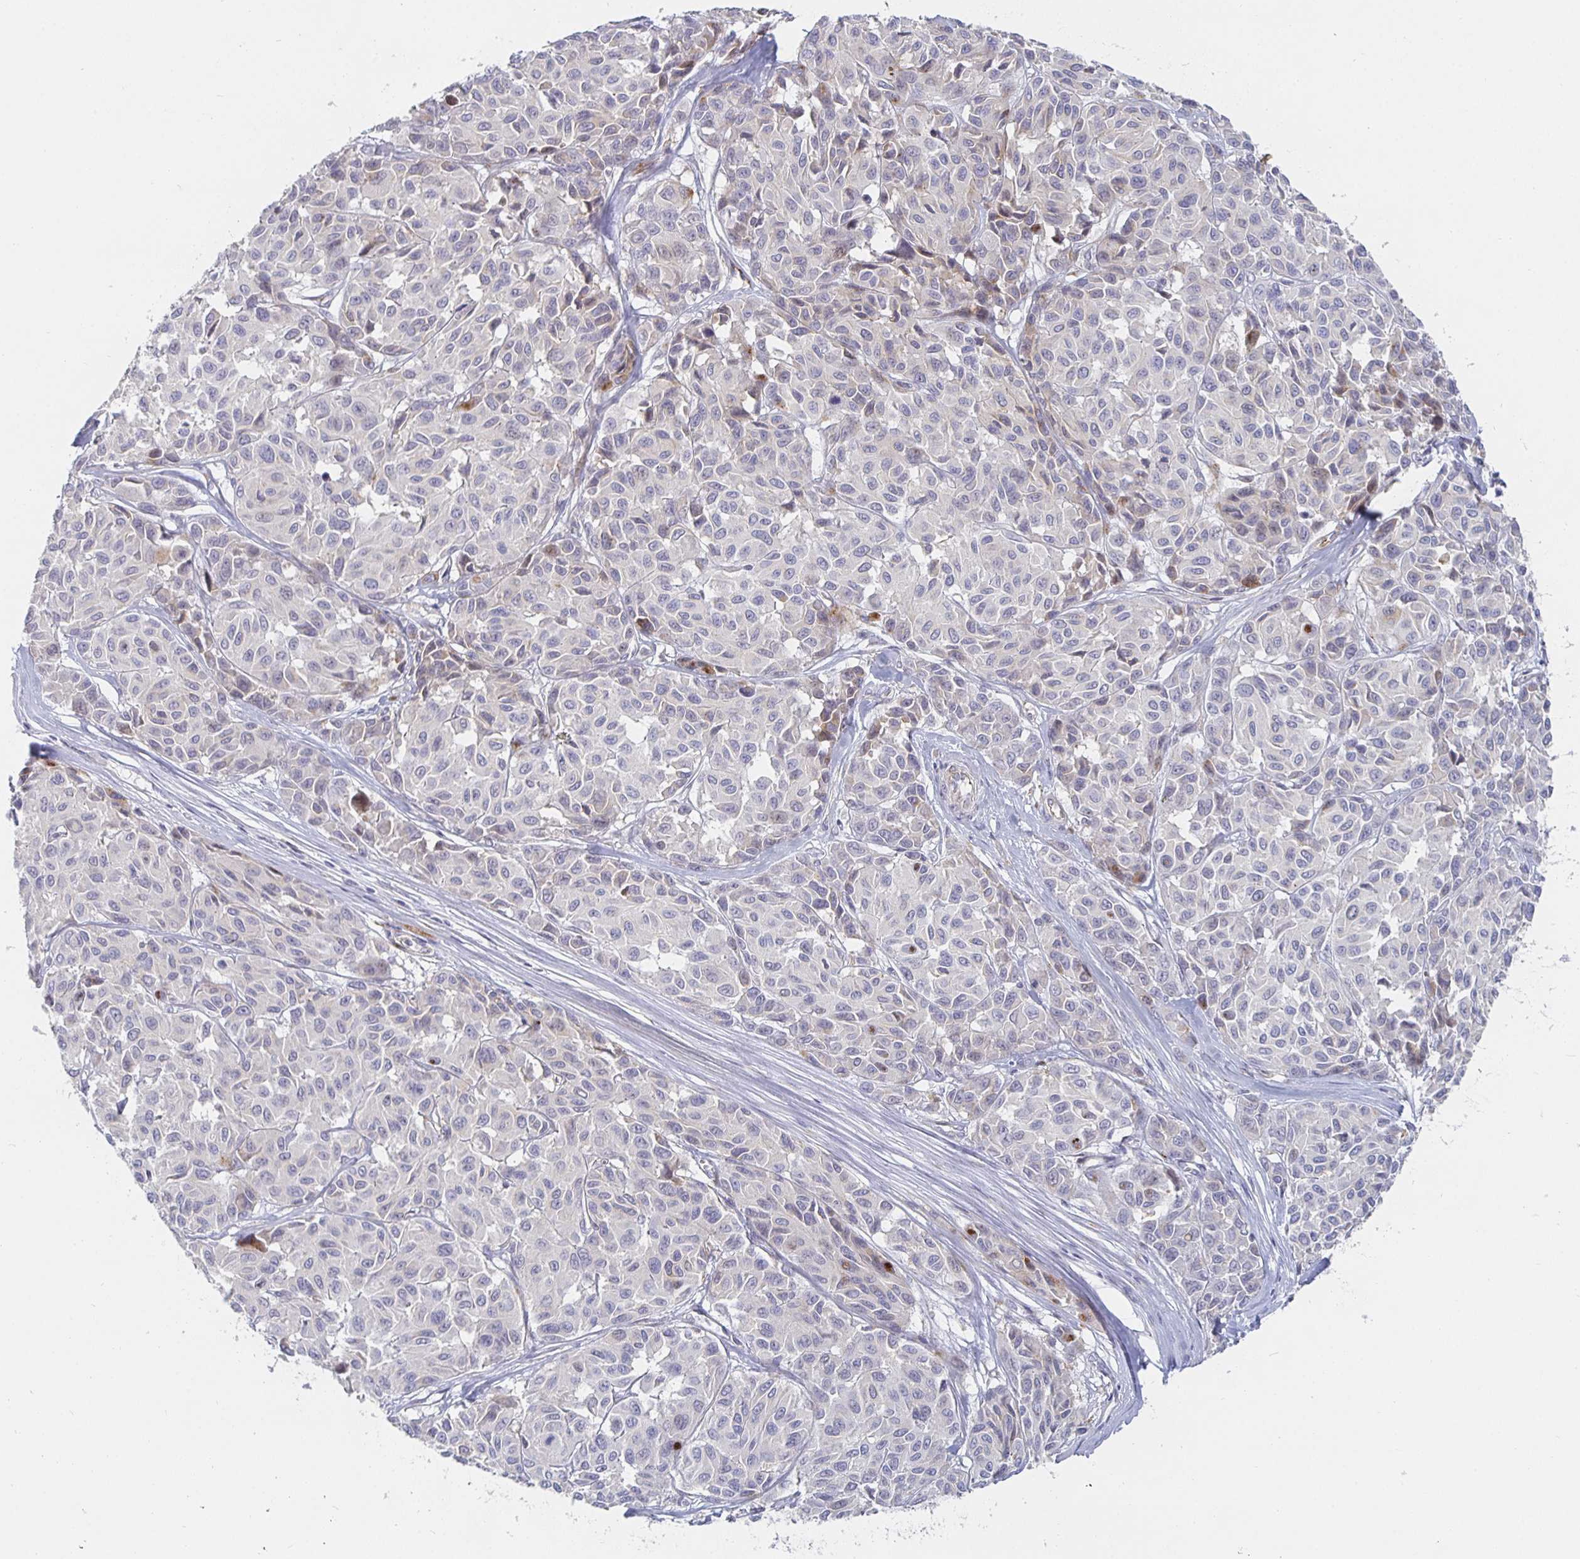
{"staining": {"intensity": "moderate", "quantity": "<25%", "location": "cytoplasmic/membranous"}, "tissue": "melanoma", "cell_type": "Tumor cells", "image_type": "cancer", "snomed": [{"axis": "morphology", "description": "Malignant melanoma, NOS"}, {"axis": "topography", "description": "Skin"}], "caption": "Immunohistochemistry (IHC) (DAB (3,3'-diaminobenzidine)) staining of melanoma displays moderate cytoplasmic/membranous protein expression in approximately <25% of tumor cells.", "gene": "S100G", "patient": {"sex": "female", "age": 66}}